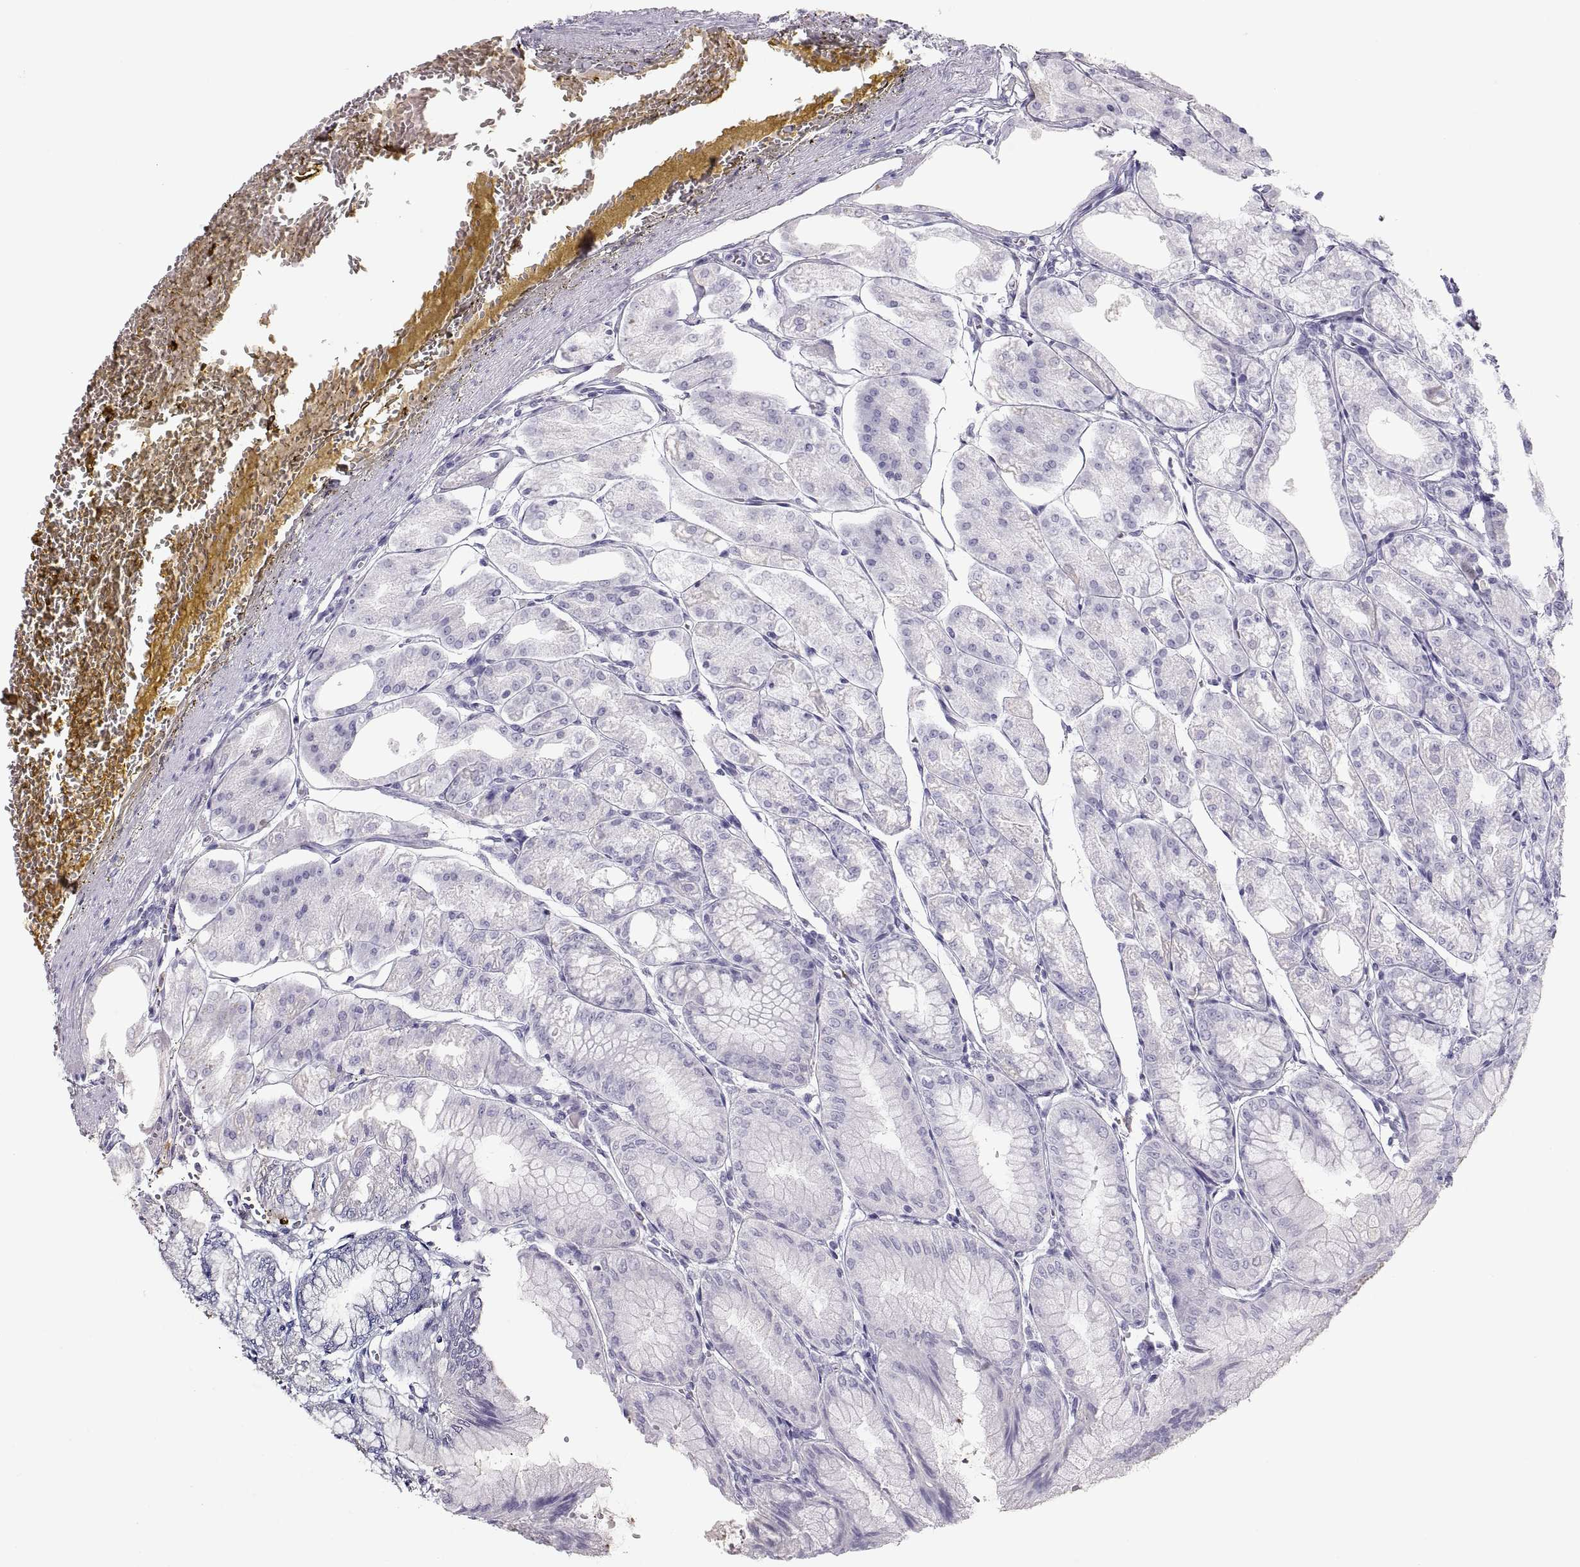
{"staining": {"intensity": "negative", "quantity": "none", "location": "none"}, "tissue": "stomach", "cell_type": "Glandular cells", "image_type": "normal", "snomed": [{"axis": "morphology", "description": "Normal tissue, NOS"}, {"axis": "topography", "description": "Stomach, lower"}], "caption": "IHC micrograph of unremarkable stomach: human stomach stained with DAB shows no significant protein staining in glandular cells. (DAB immunohistochemistry (IHC), high magnification).", "gene": "MAGEB2", "patient": {"sex": "male", "age": 71}}